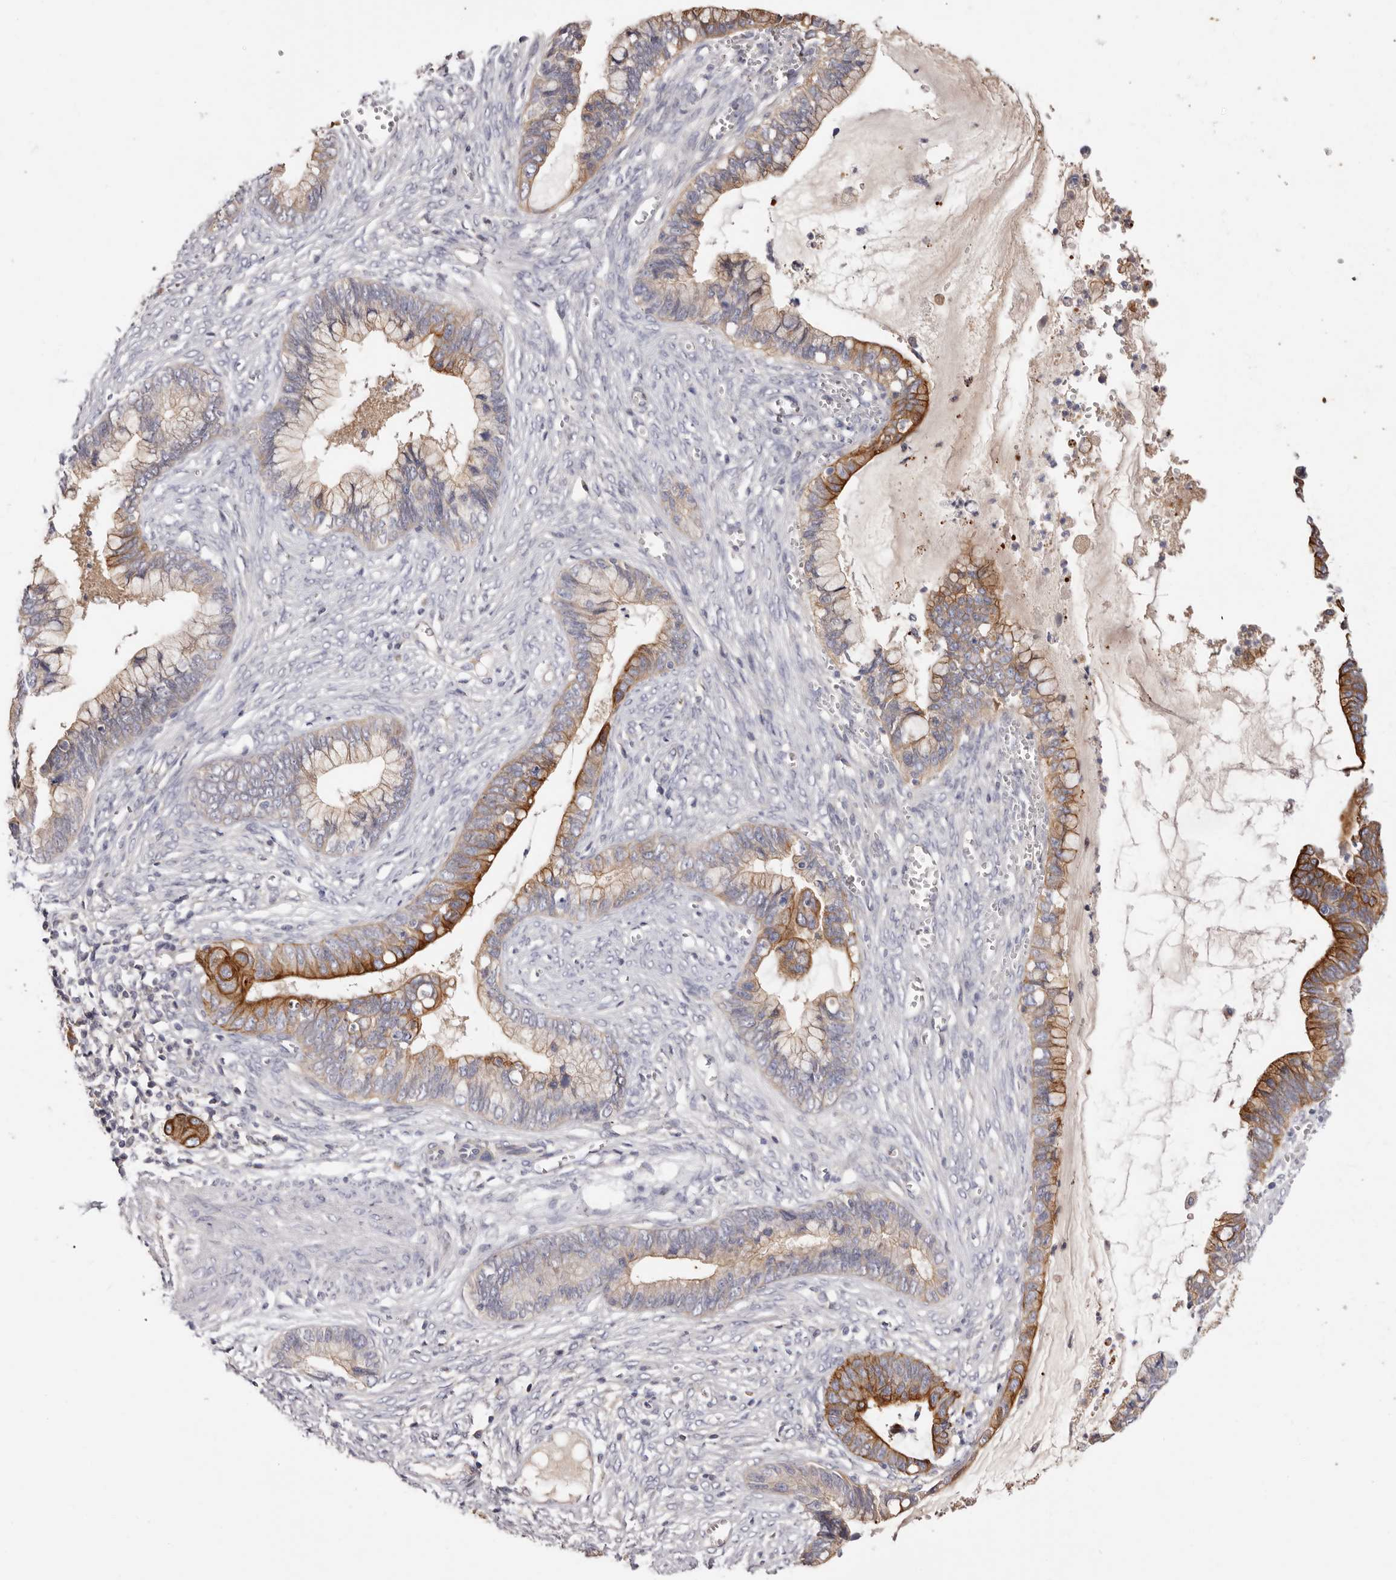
{"staining": {"intensity": "moderate", "quantity": ">75%", "location": "cytoplasmic/membranous"}, "tissue": "cervical cancer", "cell_type": "Tumor cells", "image_type": "cancer", "snomed": [{"axis": "morphology", "description": "Adenocarcinoma, NOS"}, {"axis": "topography", "description": "Cervix"}], "caption": "Brown immunohistochemical staining in cervical cancer shows moderate cytoplasmic/membranous positivity in about >75% of tumor cells.", "gene": "STK16", "patient": {"sex": "female", "age": 44}}